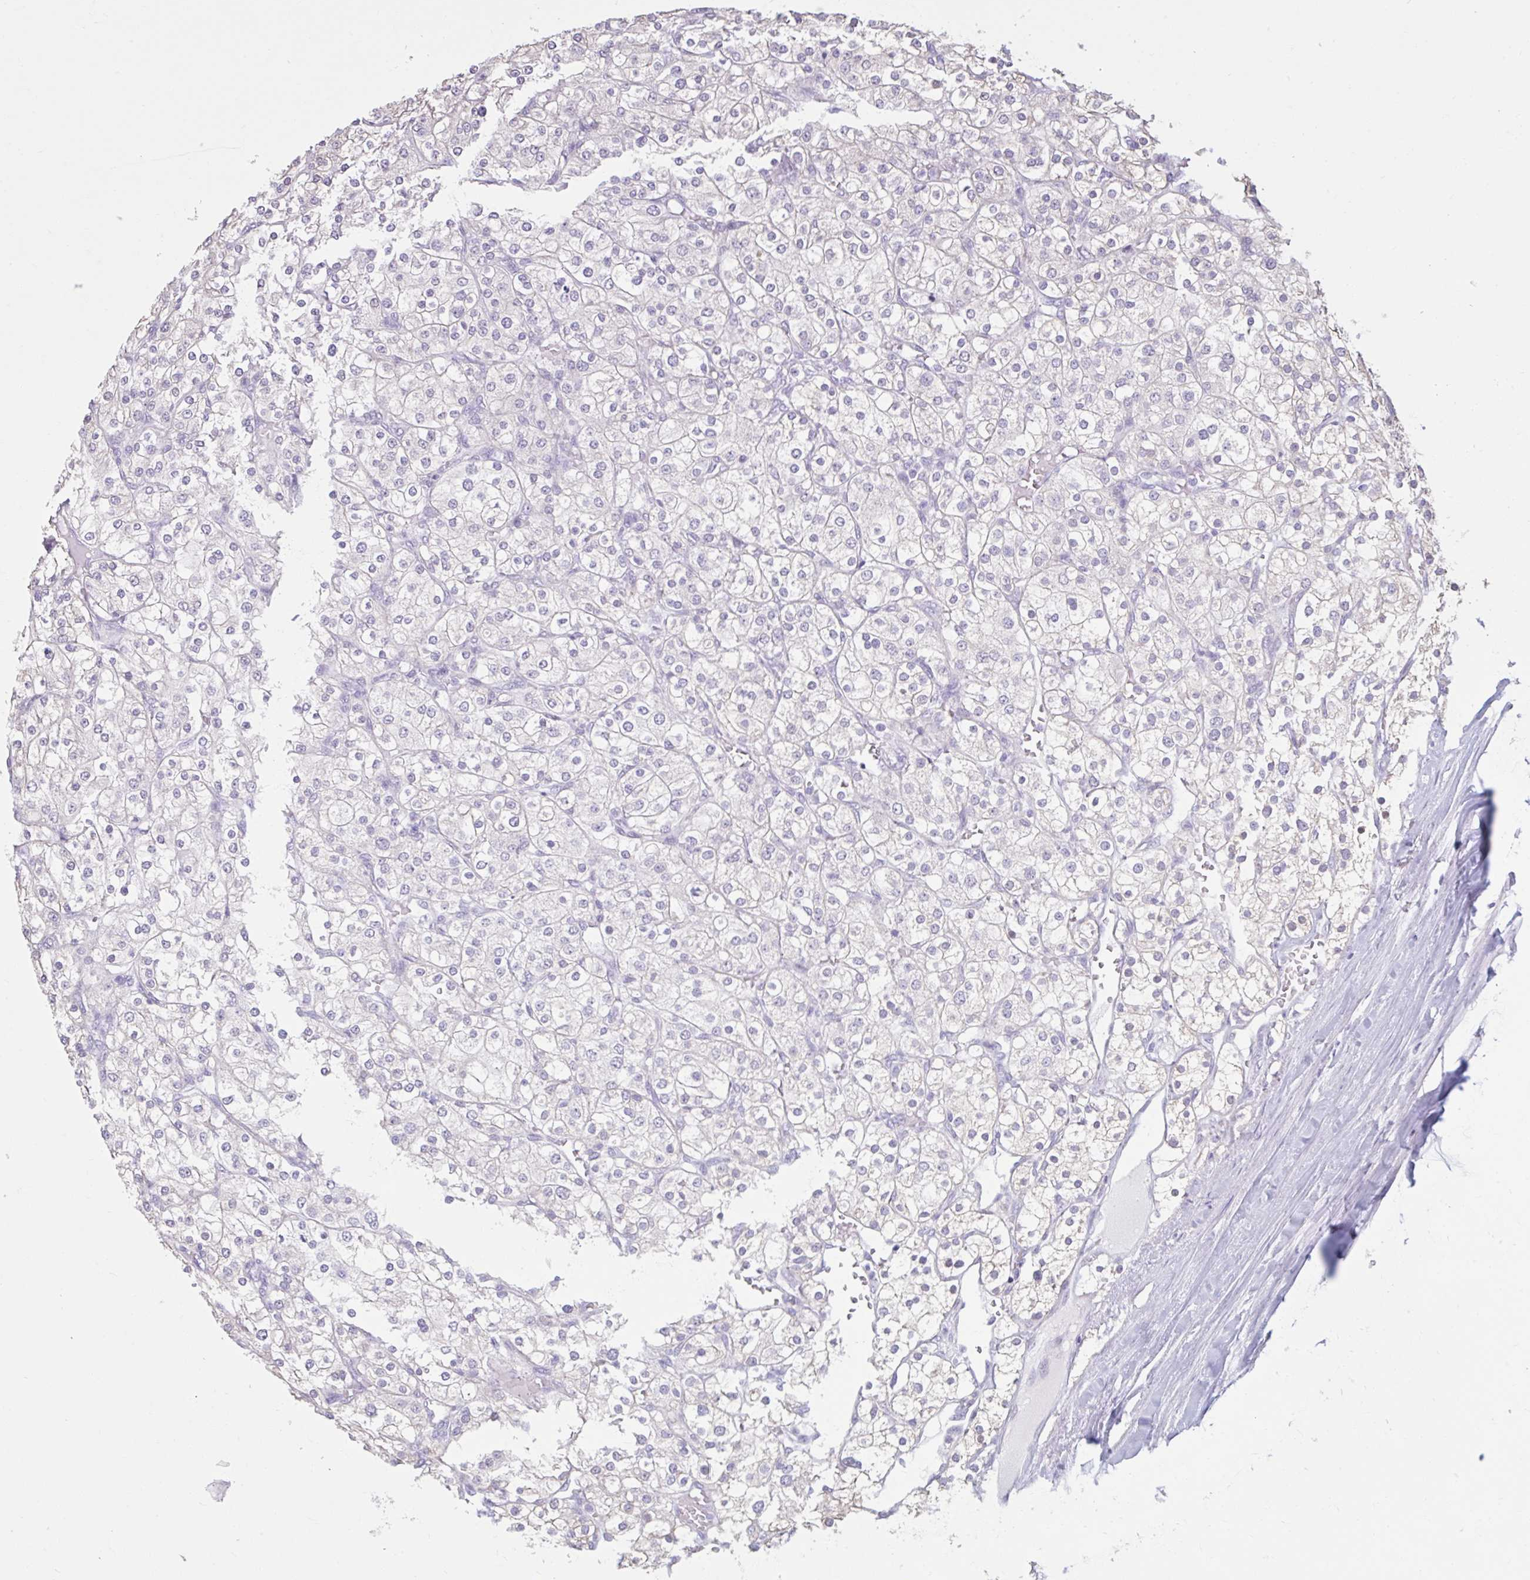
{"staining": {"intensity": "negative", "quantity": "none", "location": "none"}, "tissue": "renal cancer", "cell_type": "Tumor cells", "image_type": "cancer", "snomed": [{"axis": "morphology", "description": "Adenocarcinoma, NOS"}, {"axis": "topography", "description": "Kidney"}], "caption": "The micrograph exhibits no significant positivity in tumor cells of renal cancer.", "gene": "CDH19", "patient": {"sex": "male", "age": 80}}